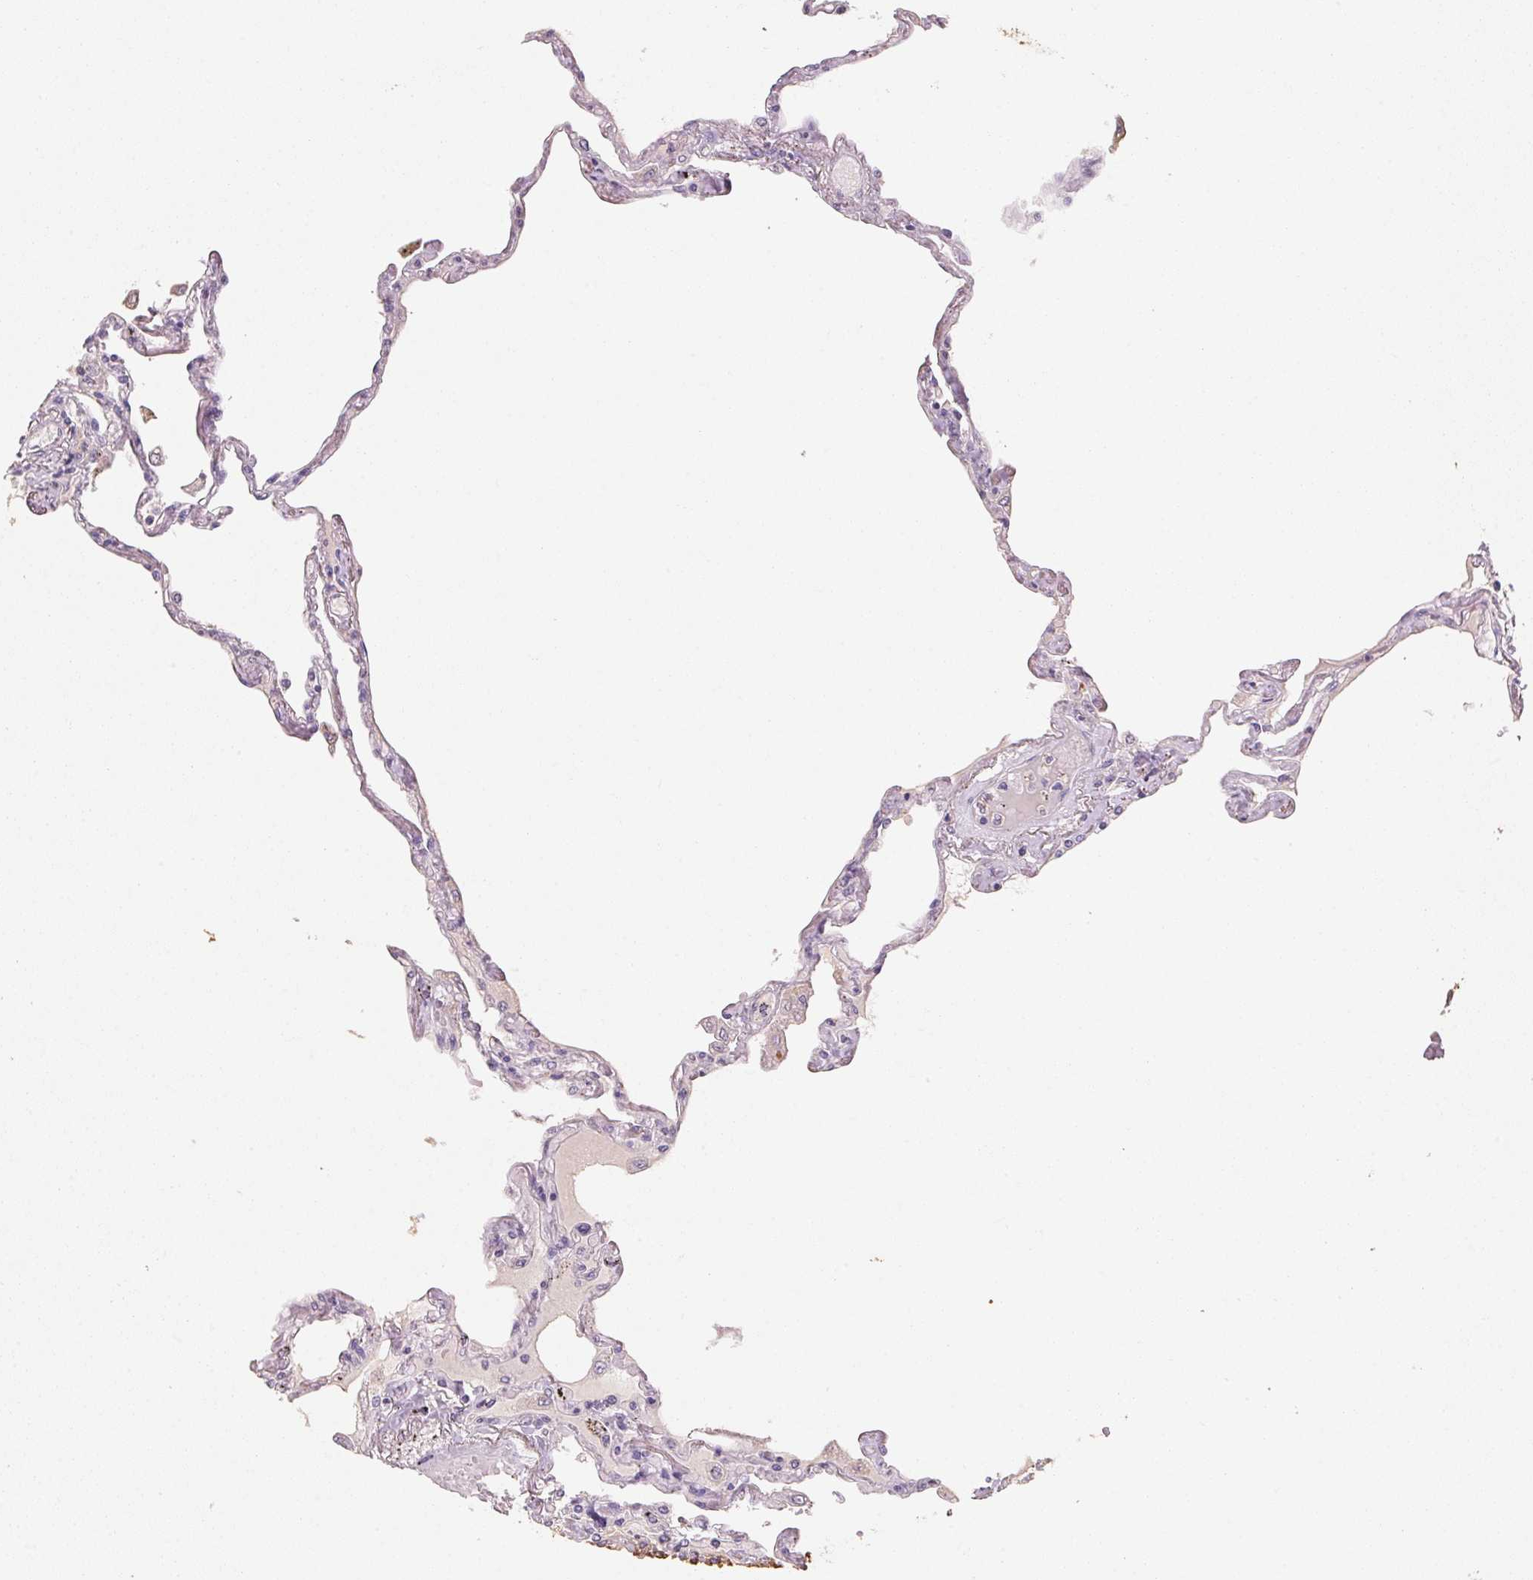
{"staining": {"intensity": "negative", "quantity": "none", "location": "none"}, "tissue": "lung", "cell_type": "Alveolar cells", "image_type": "normal", "snomed": [{"axis": "morphology", "description": "Normal tissue, NOS"}, {"axis": "morphology", "description": "Adenocarcinoma, NOS"}, {"axis": "topography", "description": "Cartilage tissue"}, {"axis": "topography", "description": "Lung"}], "caption": "Immunohistochemical staining of unremarkable human lung displays no significant staining in alveolar cells. (Immunohistochemistry, brightfield microscopy, high magnification).", "gene": "CXCL5", "patient": {"sex": "female", "age": 67}}